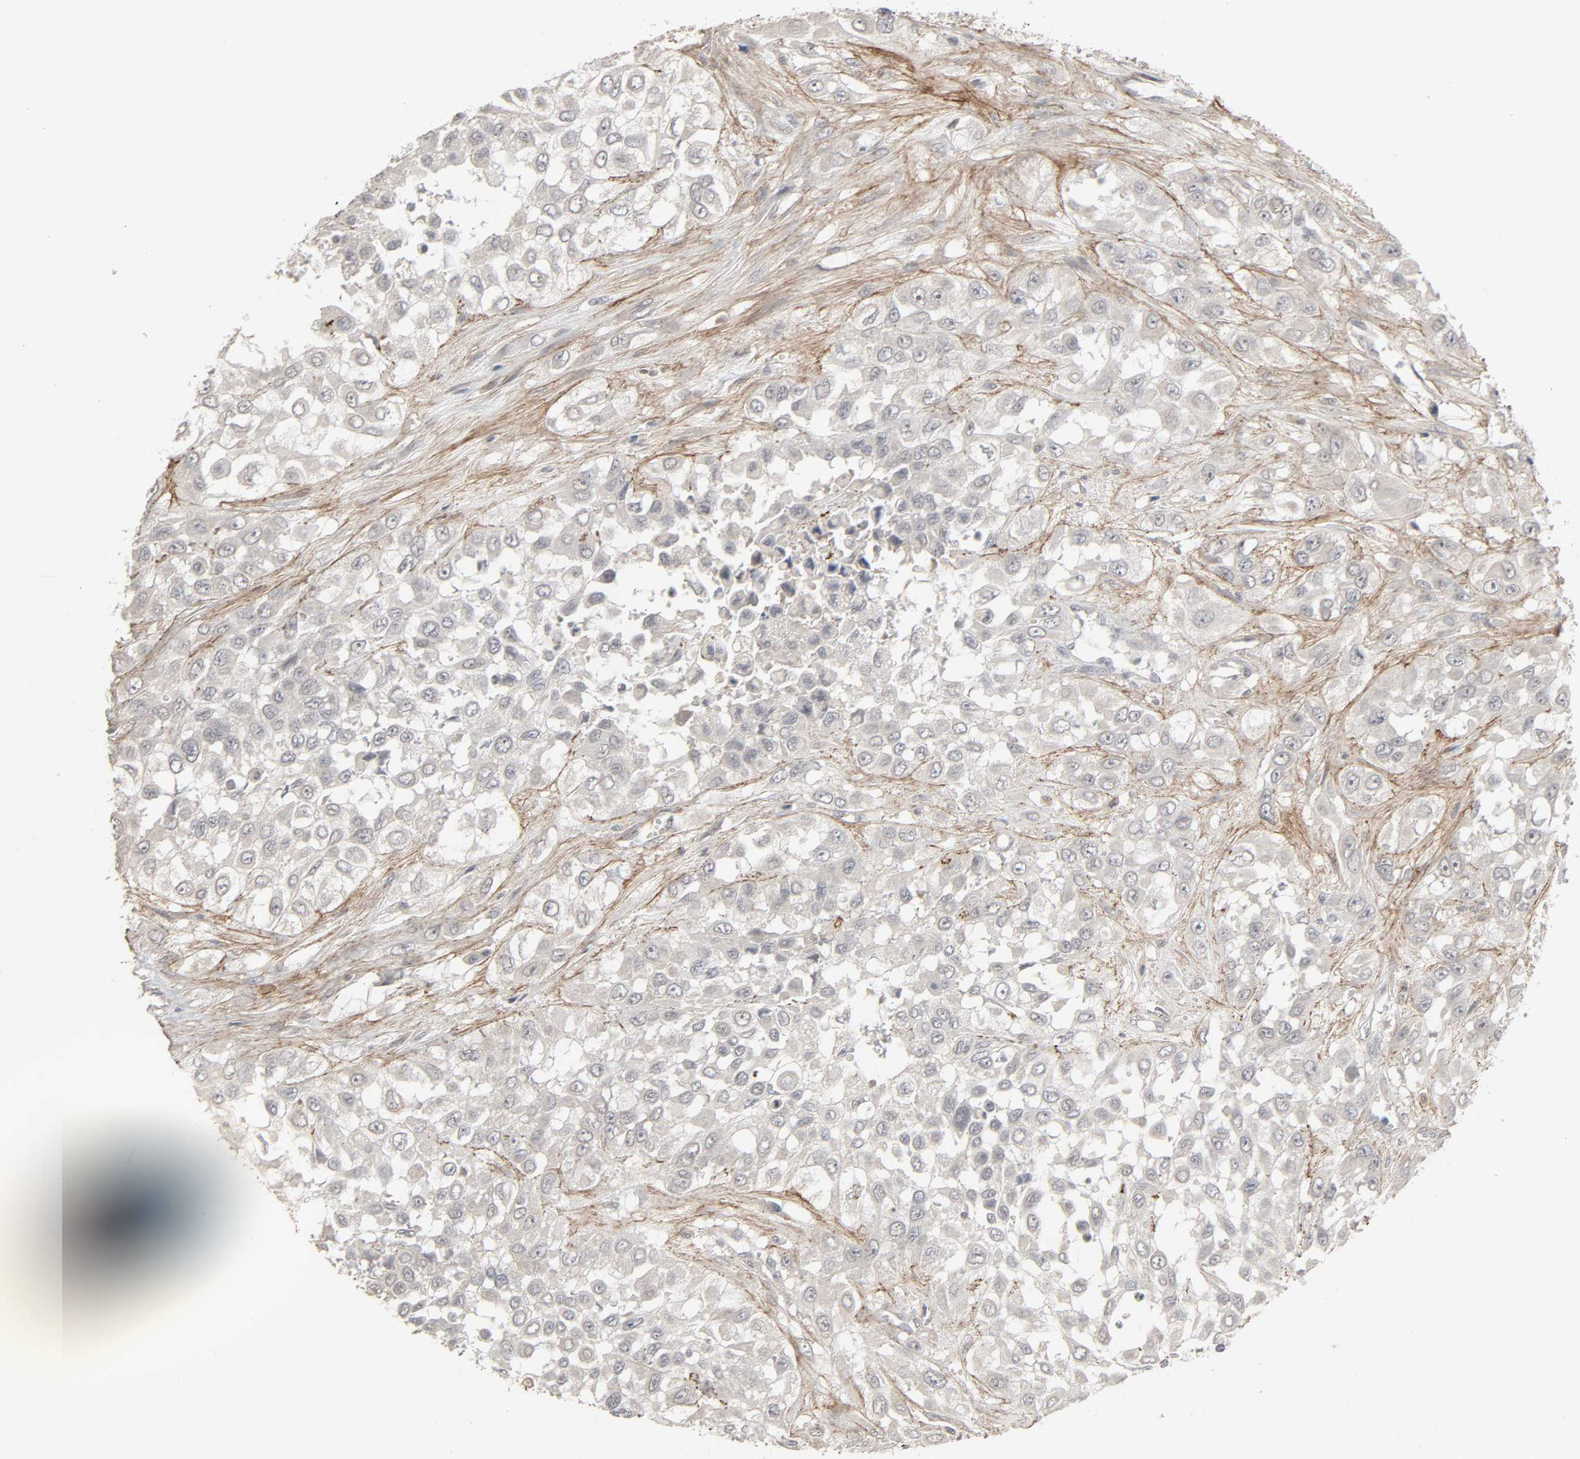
{"staining": {"intensity": "negative", "quantity": "none", "location": "none"}, "tissue": "urothelial cancer", "cell_type": "Tumor cells", "image_type": "cancer", "snomed": [{"axis": "morphology", "description": "Urothelial carcinoma, High grade"}, {"axis": "topography", "description": "Urinary bladder"}], "caption": "Urothelial carcinoma (high-grade) stained for a protein using immunohistochemistry exhibits no staining tumor cells.", "gene": "ZNF222", "patient": {"sex": "male", "age": 57}}